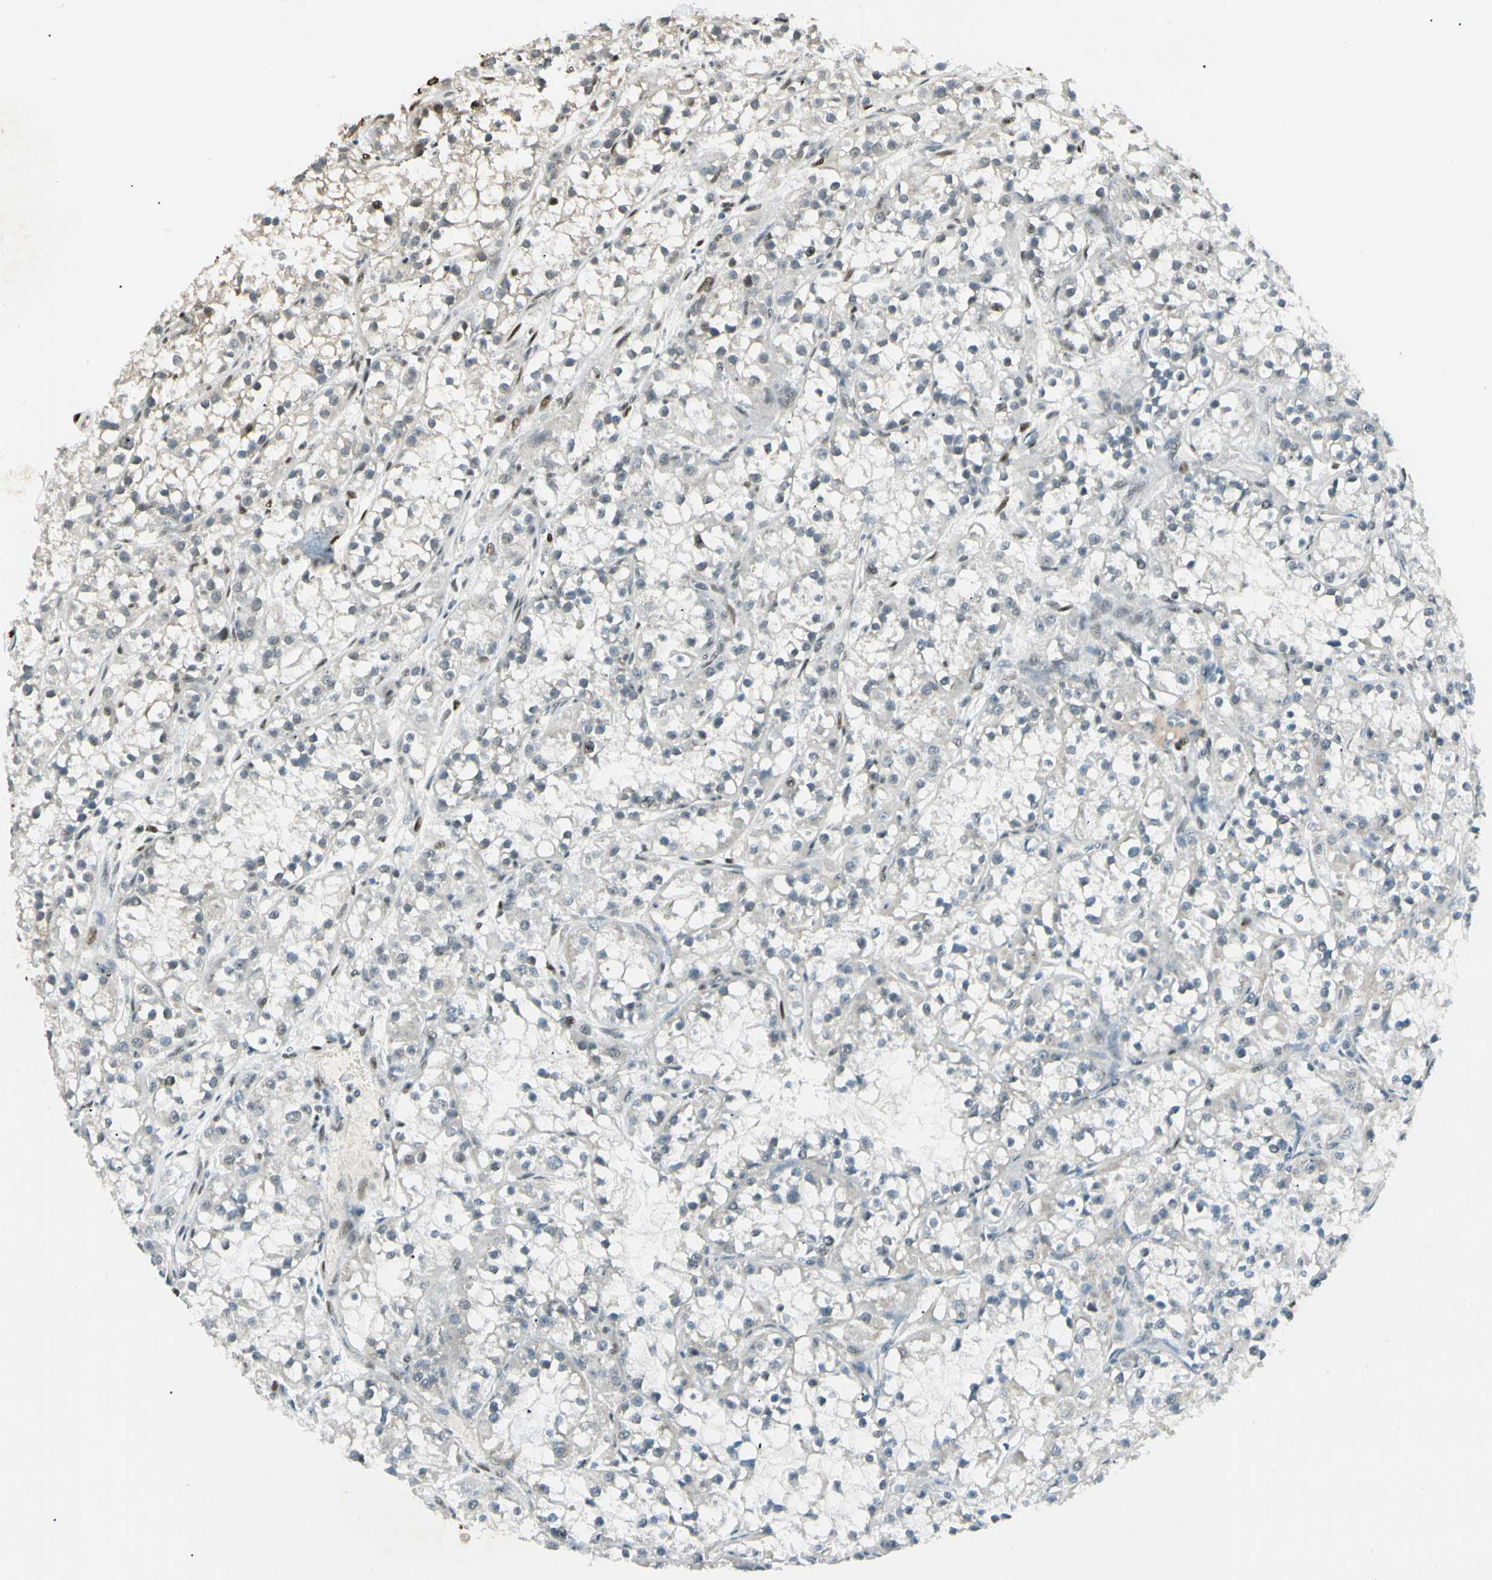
{"staining": {"intensity": "weak", "quantity": "<25%", "location": "cytoplasmic/membranous"}, "tissue": "renal cancer", "cell_type": "Tumor cells", "image_type": "cancer", "snomed": [{"axis": "morphology", "description": "Adenocarcinoma, NOS"}, {"axis": "topography", "description": "Kidney"}], "caption": "Tumor cells are negative for brown protein staining in renal cancer (adenocarcinoma). The staining is performed using DAB brown chromogen with nuclei counter-stained in using hematoxylin.", "gene": "ATXN1", "patient": {"sex": "female", "age": 52}}